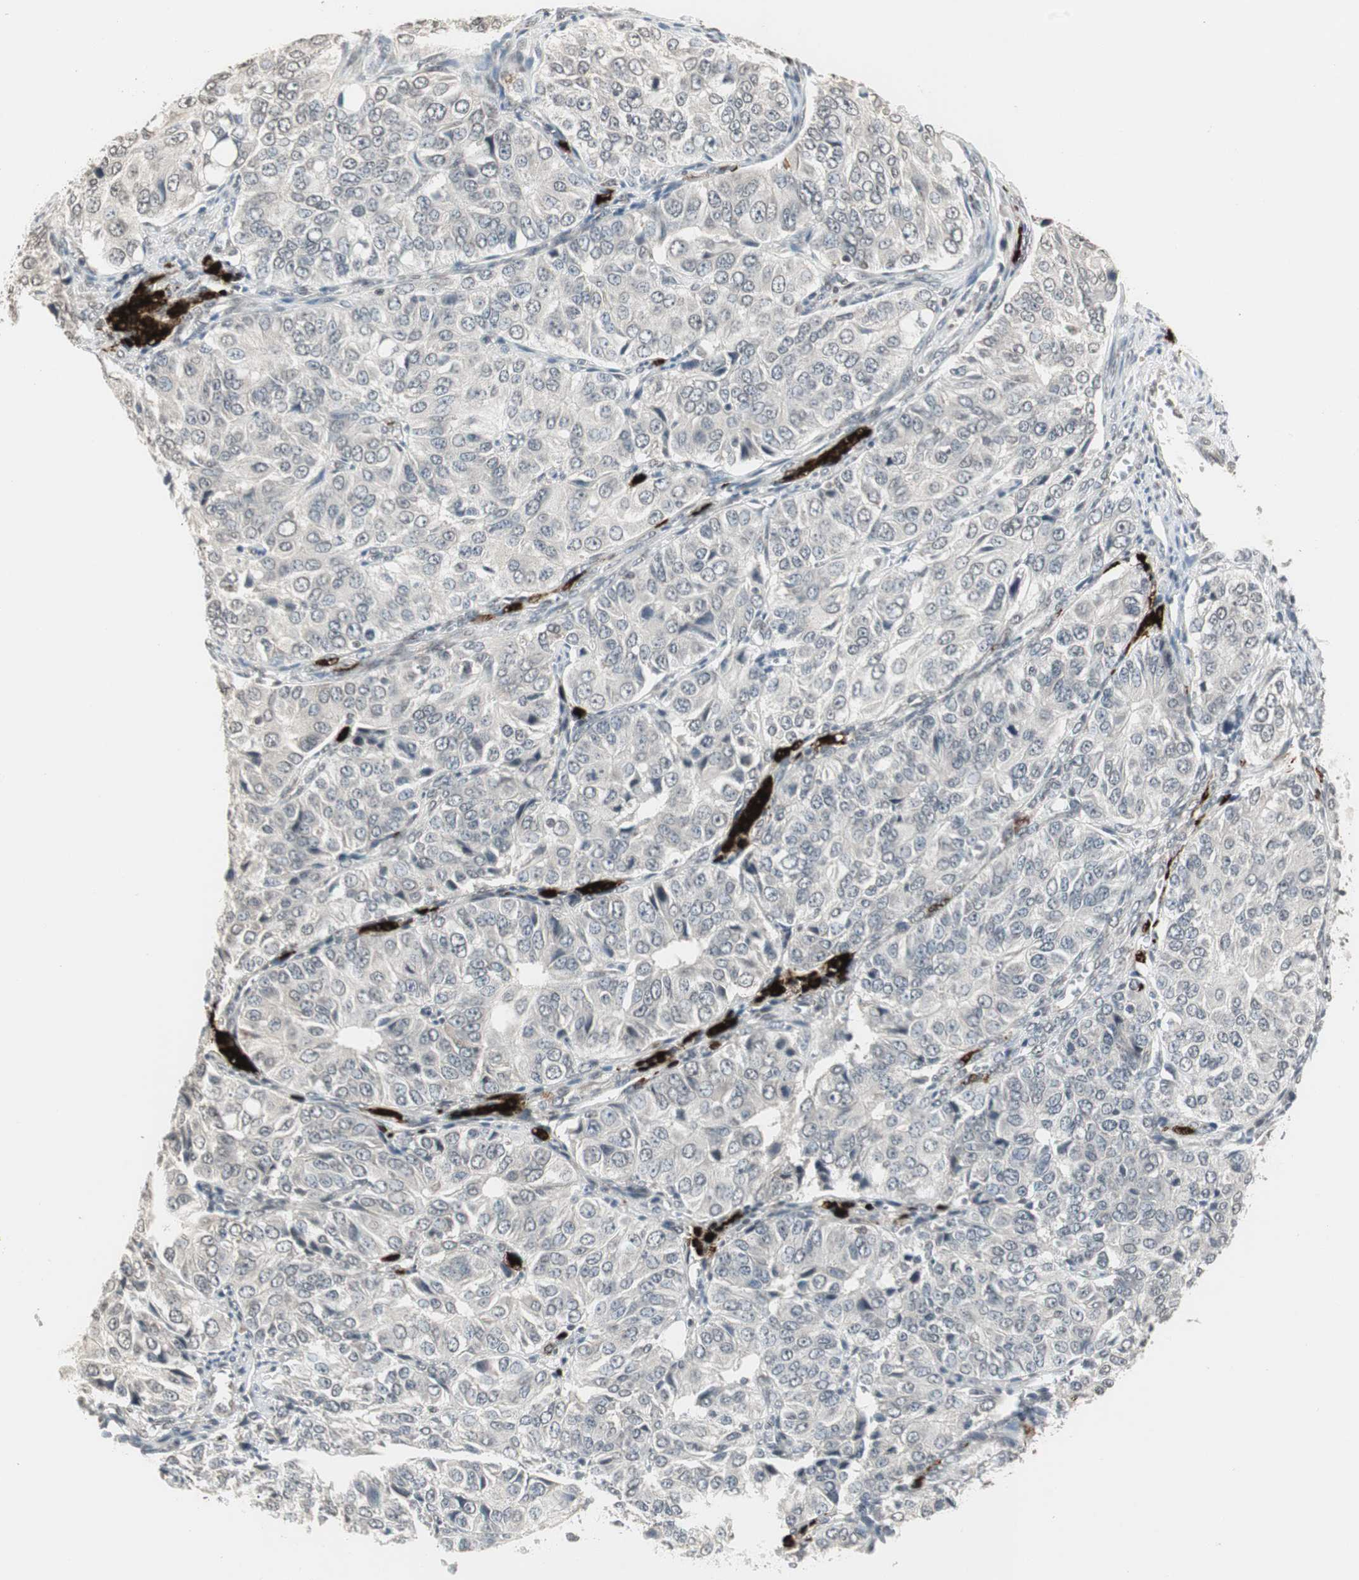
{"staining": {"intensity": "negative", "quantity": "none", "location": "none"}, "tissue": "ovarian cancer", "cell_type": "Tumor cells", "image_type": "cancer", "snomed": [{"axis": "morphology", "description": "Carcinoma, endometroid"}, {"axis": "topography", "description": "Ovary"}], "caption": "This histopathology image is of endometroid carcinoma (ovarian) stained with IHC to label a protein in brown with the nuclei are counter-stained blue. There is no positivity in tumor cells.", "gene": "CBLC", "patient": {"sex": "female", "age": 51}}